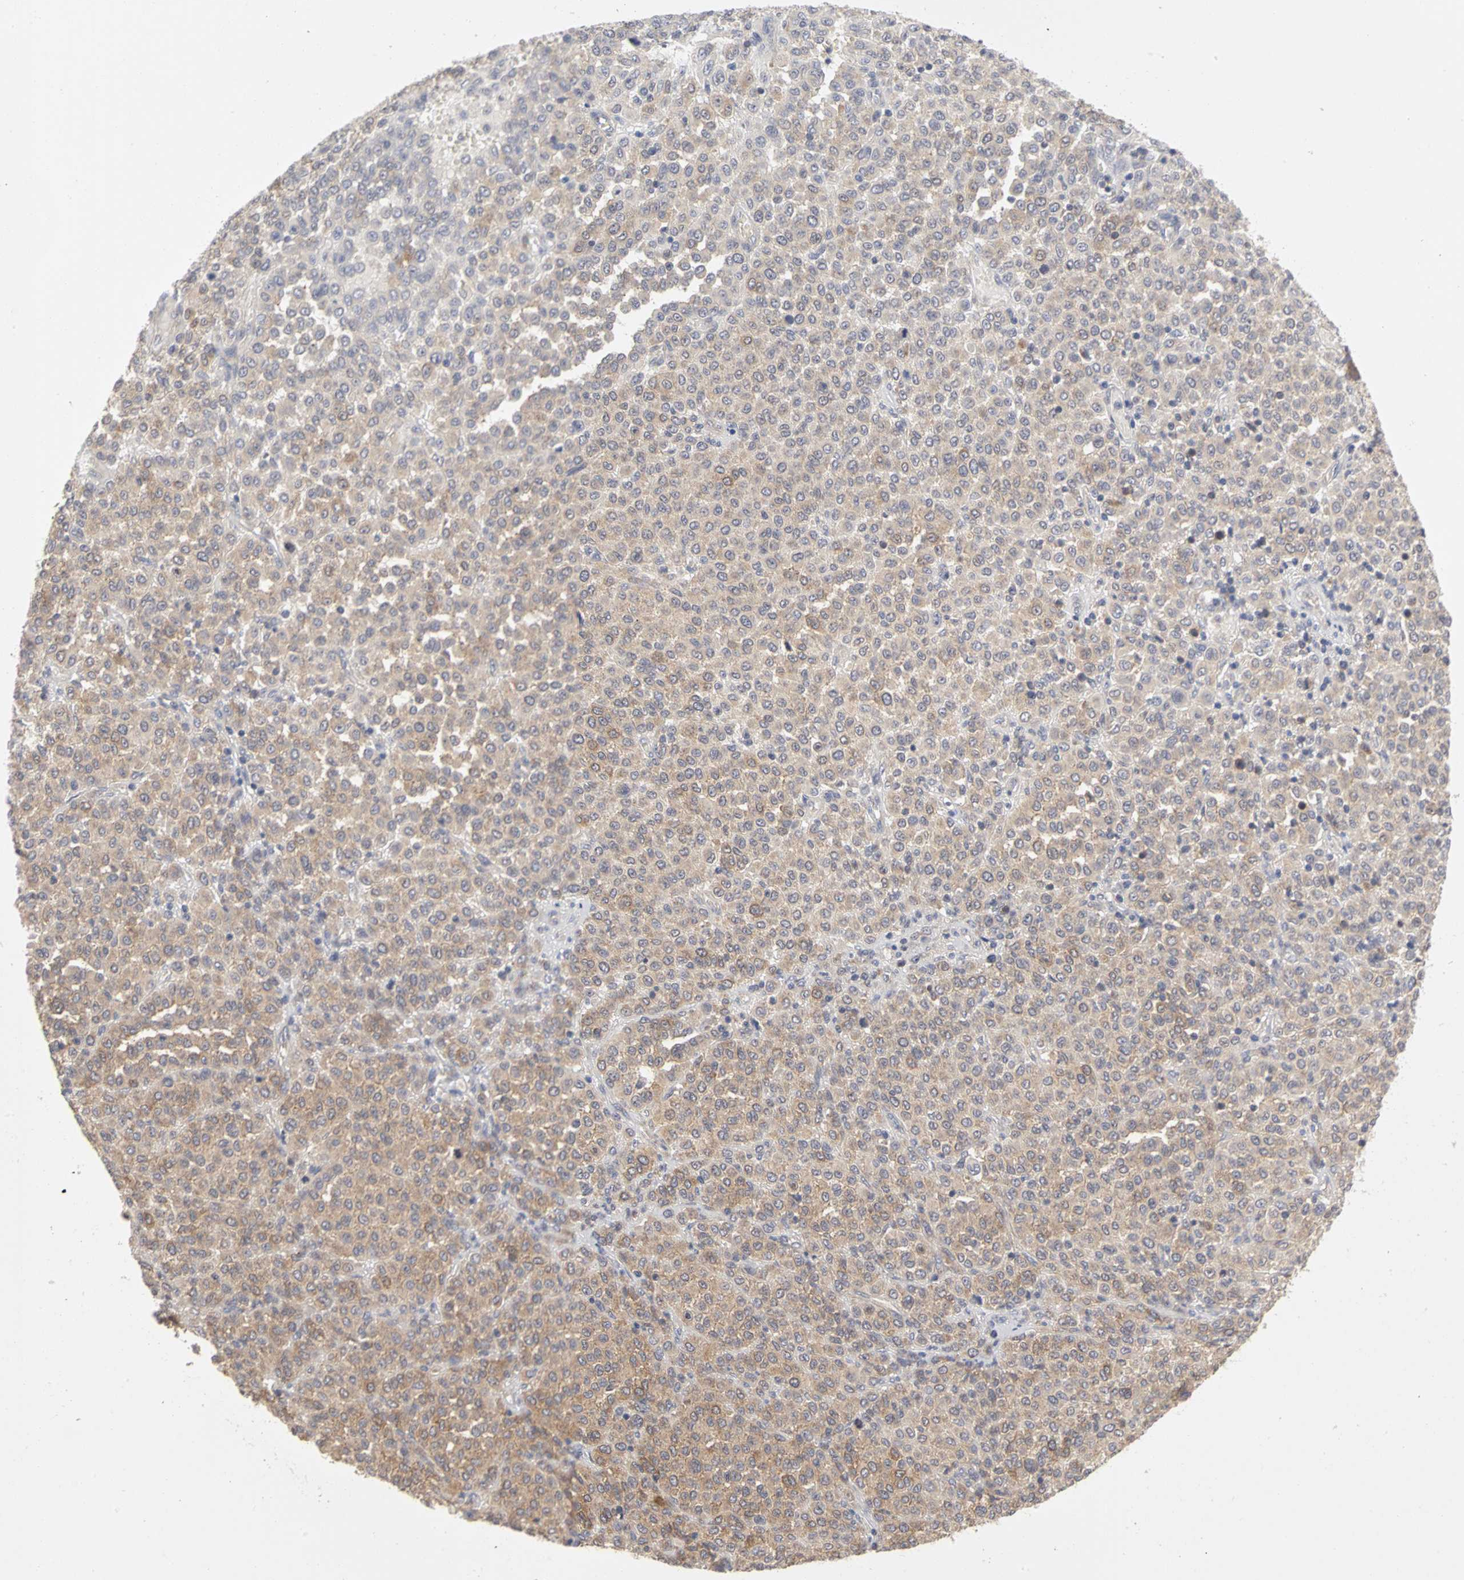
{"staining": {"intensity": "weak", "quantity": ">75%", "location": "cytoplasmic/membranous"}, "tissue": "melanoma", "cell_type": "Tumor cells", "image_type": "cancer", "snomed": [{"axis": "morphology", "description": "Malignant melanoma, Metastatic site"}, {"axis": "topography", "description": "Pancreas"}], "caption": "Melanoma stained with immunohistochemistry (IHC) reveals weak cytoplasmic/membranous positivity in approximately >75% of tumor cells.", "gene": "IRAK1", "patient": {"sex": "female", "age": 30}}